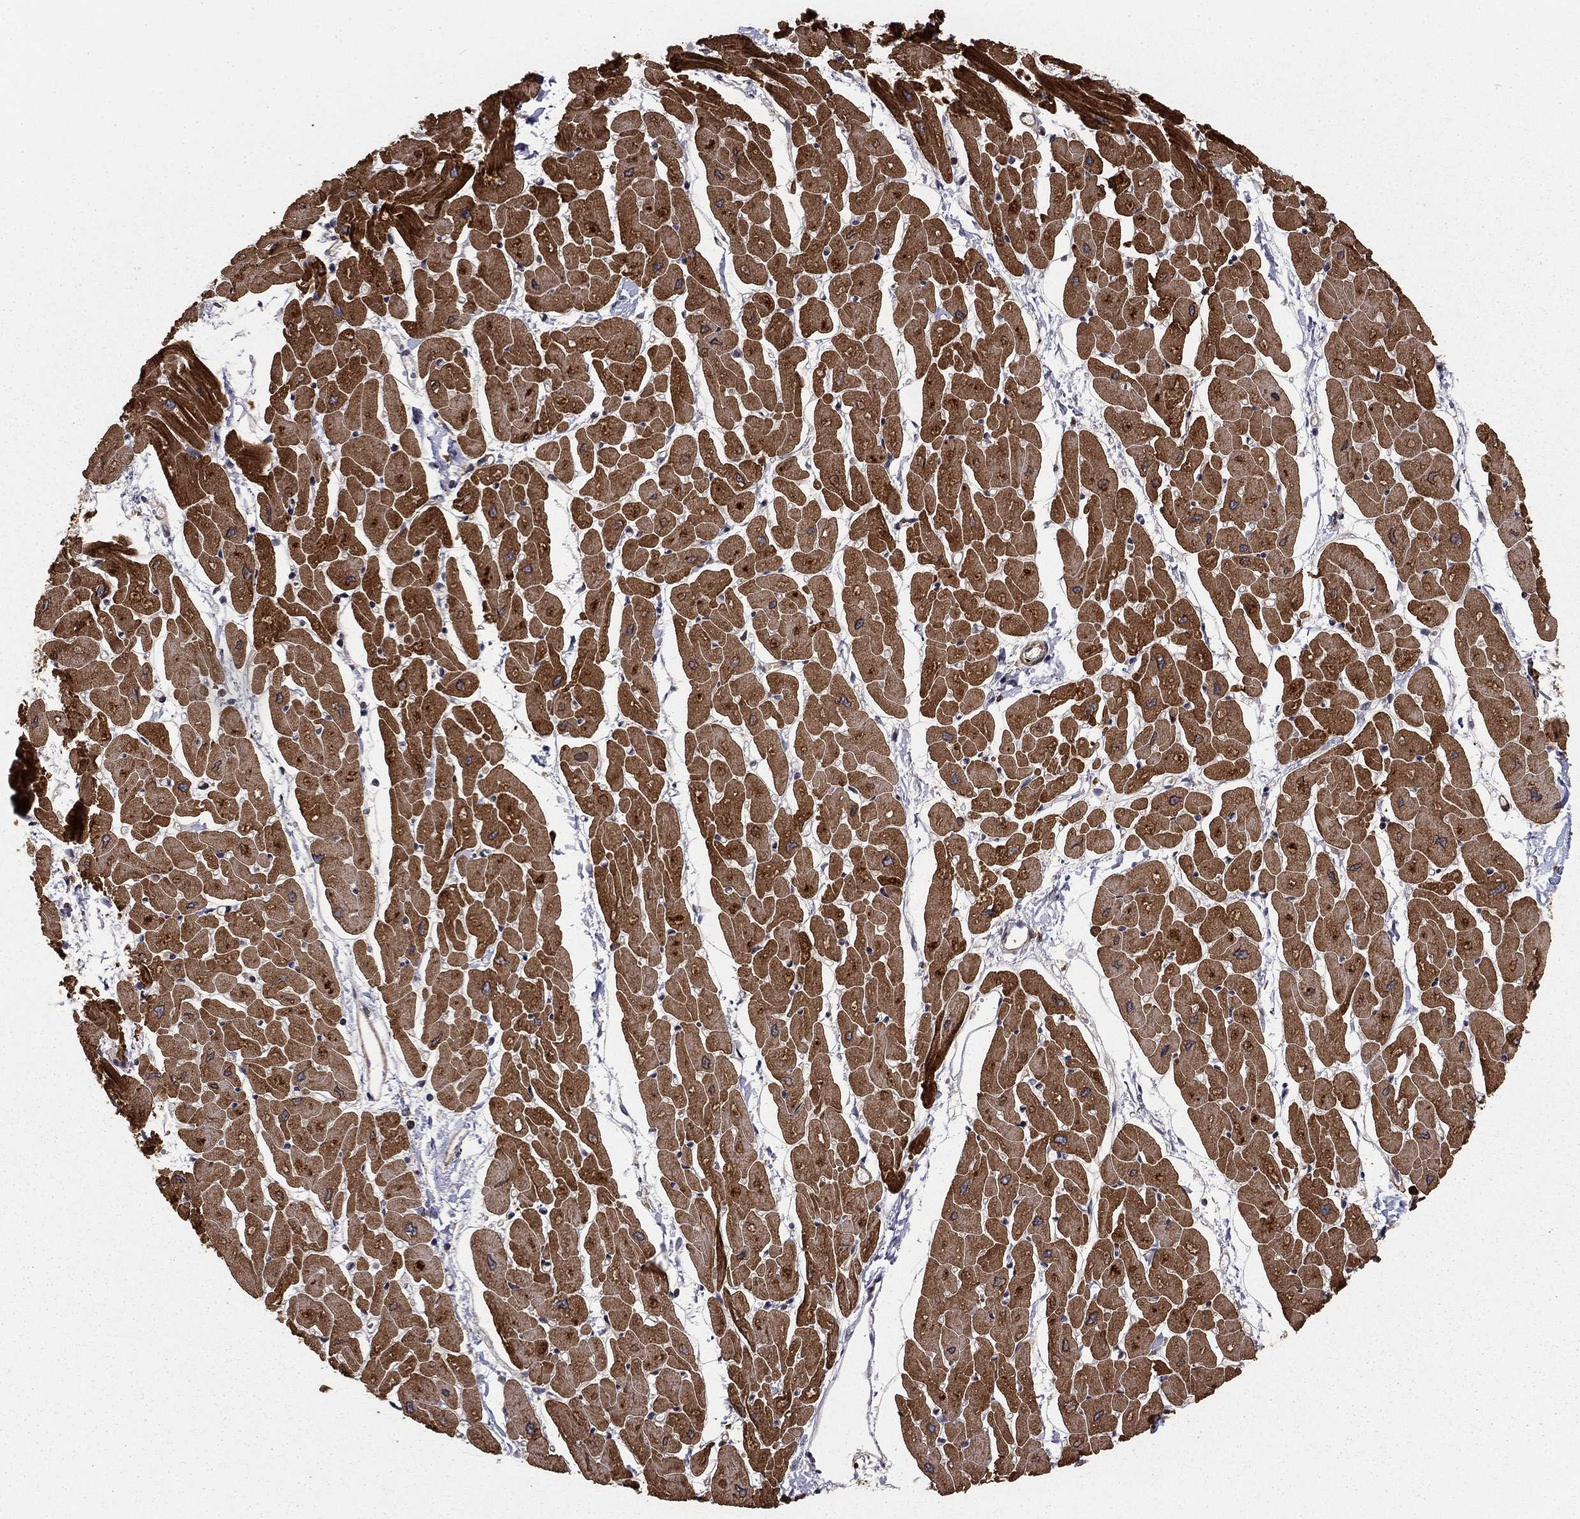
{"staining": {"intensity": "strong", "quantity": ">75%", "location": "cytoplasmic/membranous"}, "tissue": "heart muscle", "cell_type": "Cardiomyocytes", "image_type": "normal", "snomed": [{"axis": "morphology", "description": "Normal tissue, NOS"}, {"axis": "topography", "description": "Heart"}], "caption": "Immunohistochemistry (IHC) staining of unremarkable heart muscle, which displays high levels of strong cytoplasmic/membranous staining in about >75% of cardiomyocytes indicating strong cytoplasmic/membranous protein positivity. The staining was performed using DAB (brown) for protein detection and nuclei were counterstained in hematoxylin (blue).", "gene": "HABP4", "patient": {"sex": "male", "age": 57}}